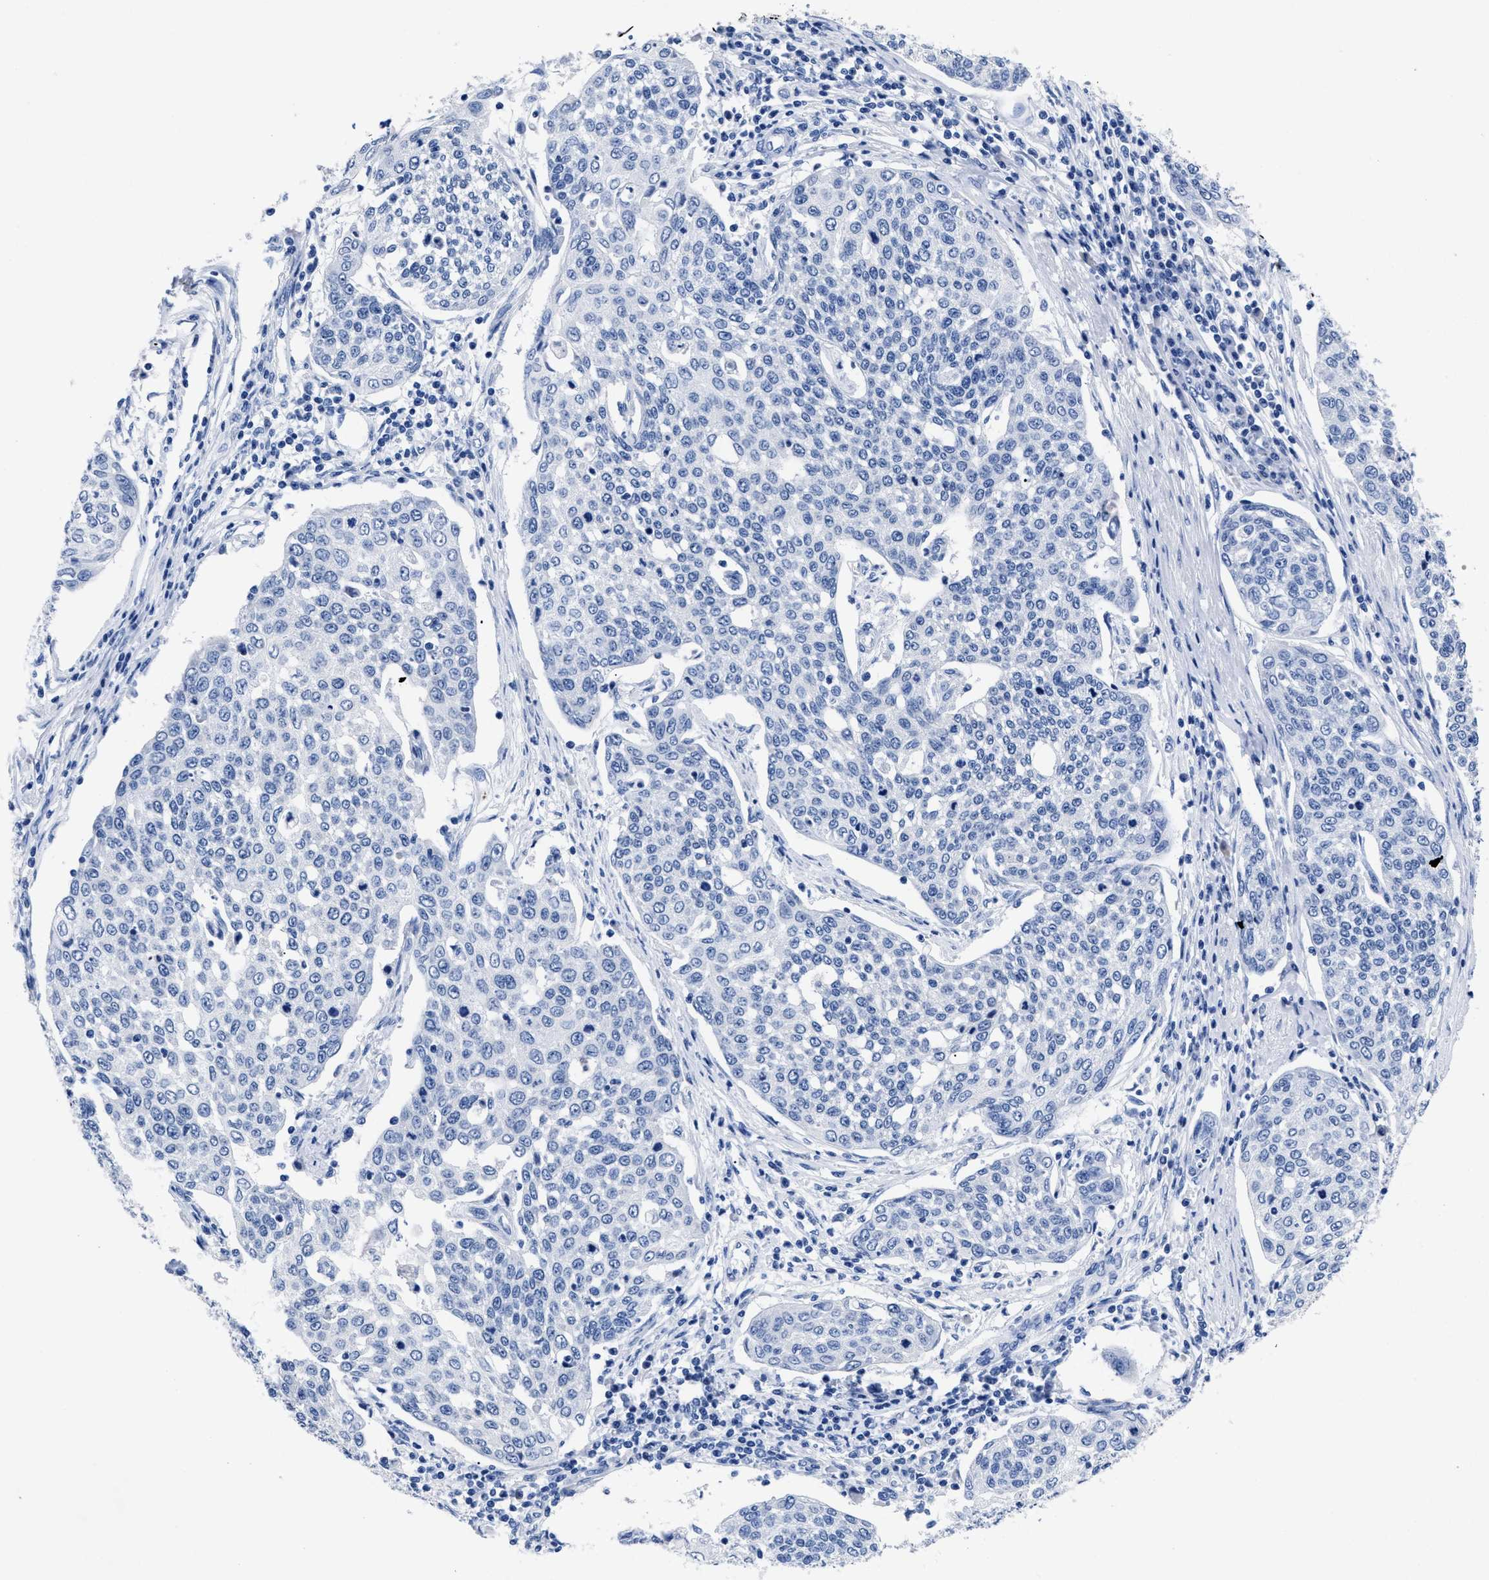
{"staining": {"intensity": "negative", "quantity": "none", "location": "none"}, "tissue": "cervical cancer", "cell_type": "Tumor cells", "image_type": "cancer", "snomed": [{"axis": "morphology", "description": "Squamous cell carcinoma, NOS"}, {"axis": "topography", "description": "Cervix"}], "caption": "This is an IHC image of cervical cancer. There is no staining in tumor cells.", "gene": "TREML1", "patient": {"sex": "female", "age": 34}}